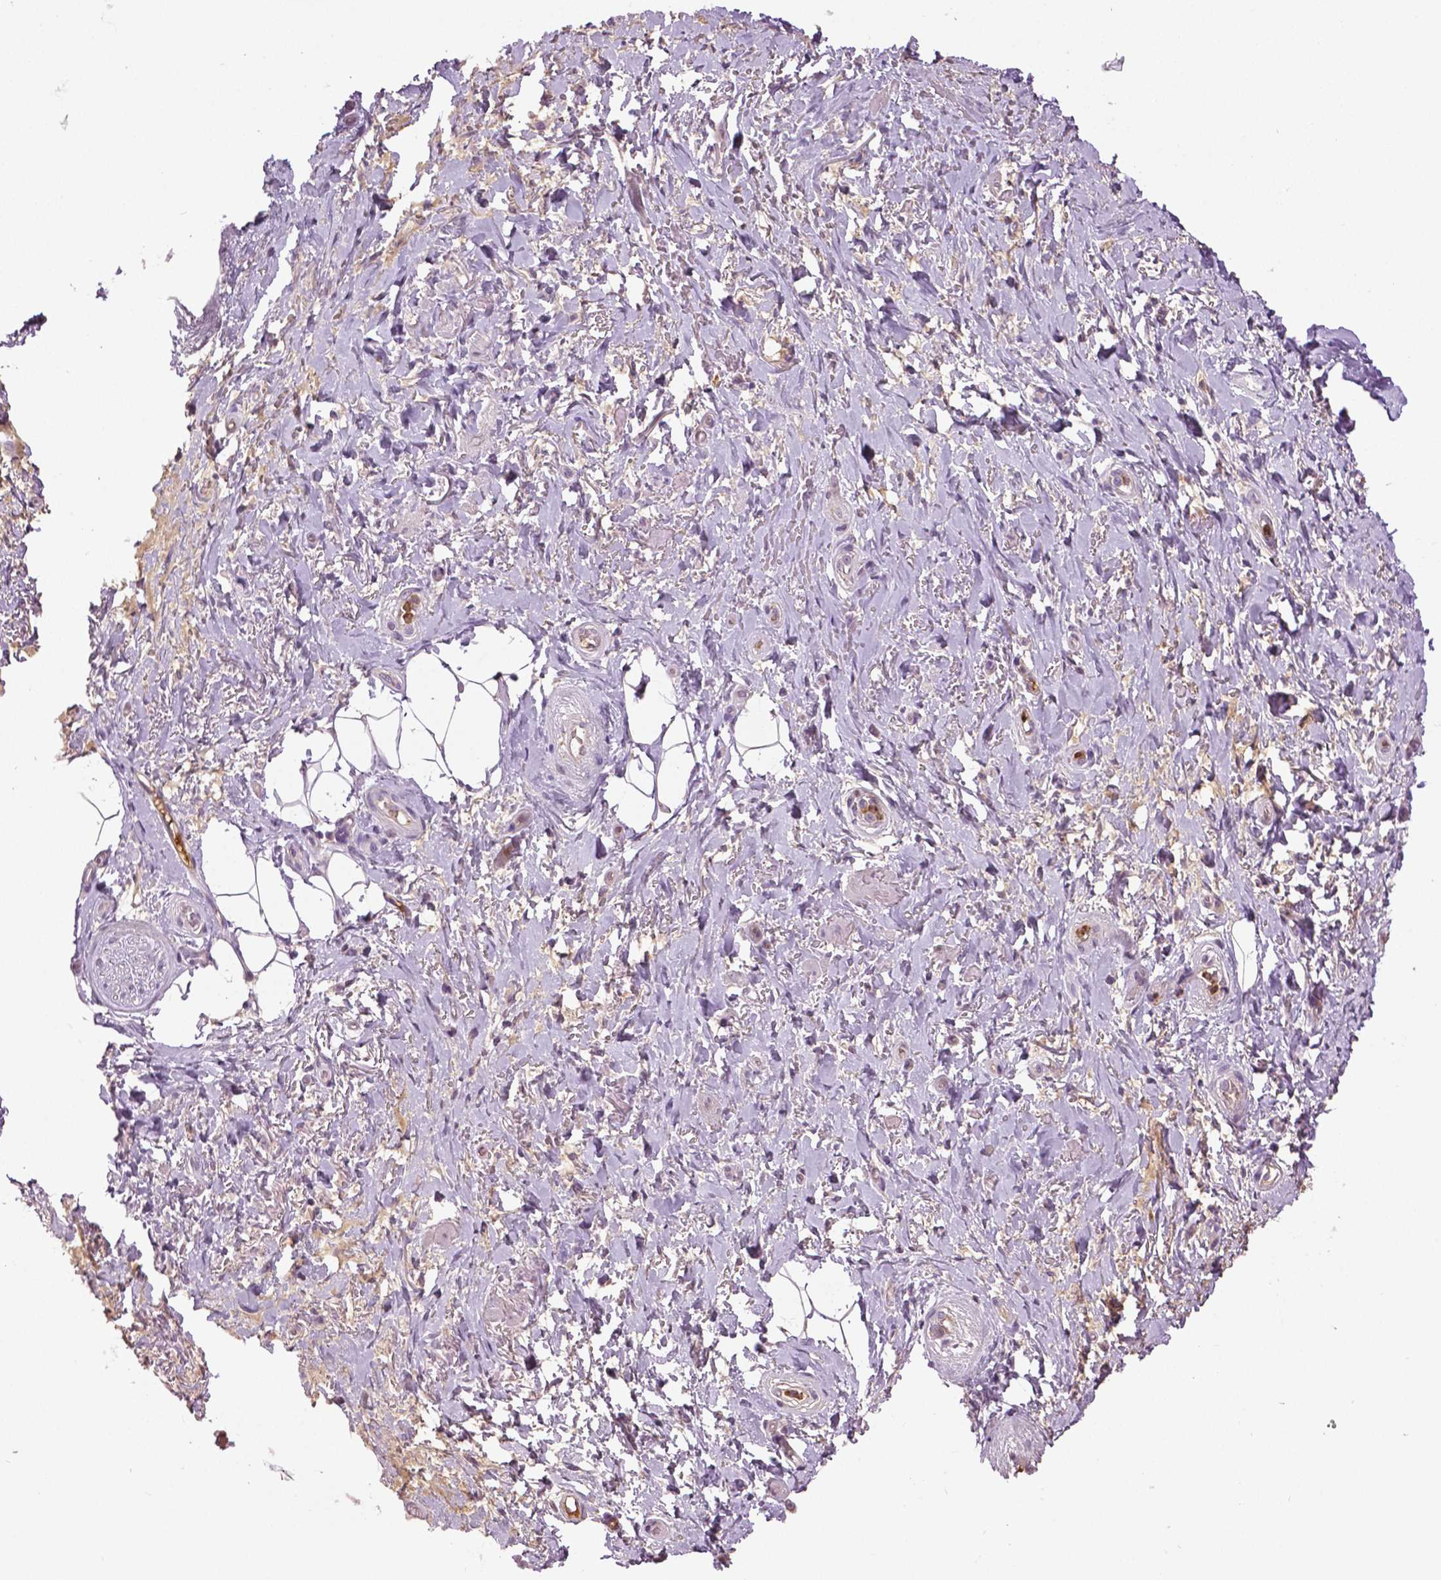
{"staining": {"intensity": "negative", "quantity": "none", "location": "none"}, "tissue": "adipose tissue", "cell_type": "Adipocytes", "image_type": "normal", "snomed": [{"axis": "morphology", "description": "Normal tissue, NOS"}, {"axis": "topography", "description": "Anal"}, {"axis": "topography", "description": "Peripheral nerve tissue"}], "caption": "High power microscopy image of an immunohistochemistry (IHC) photomicrograph of unremarkable adipose tissue, revealing no significant positivity in adipocytes. (Stains: DAB immunohistochemistry with hematoxylin counter stain, Microscopy: brightfield microscopy at high magnification).", "gene": "PTPN5", "patient": {"sex": "male", "age": 53}}